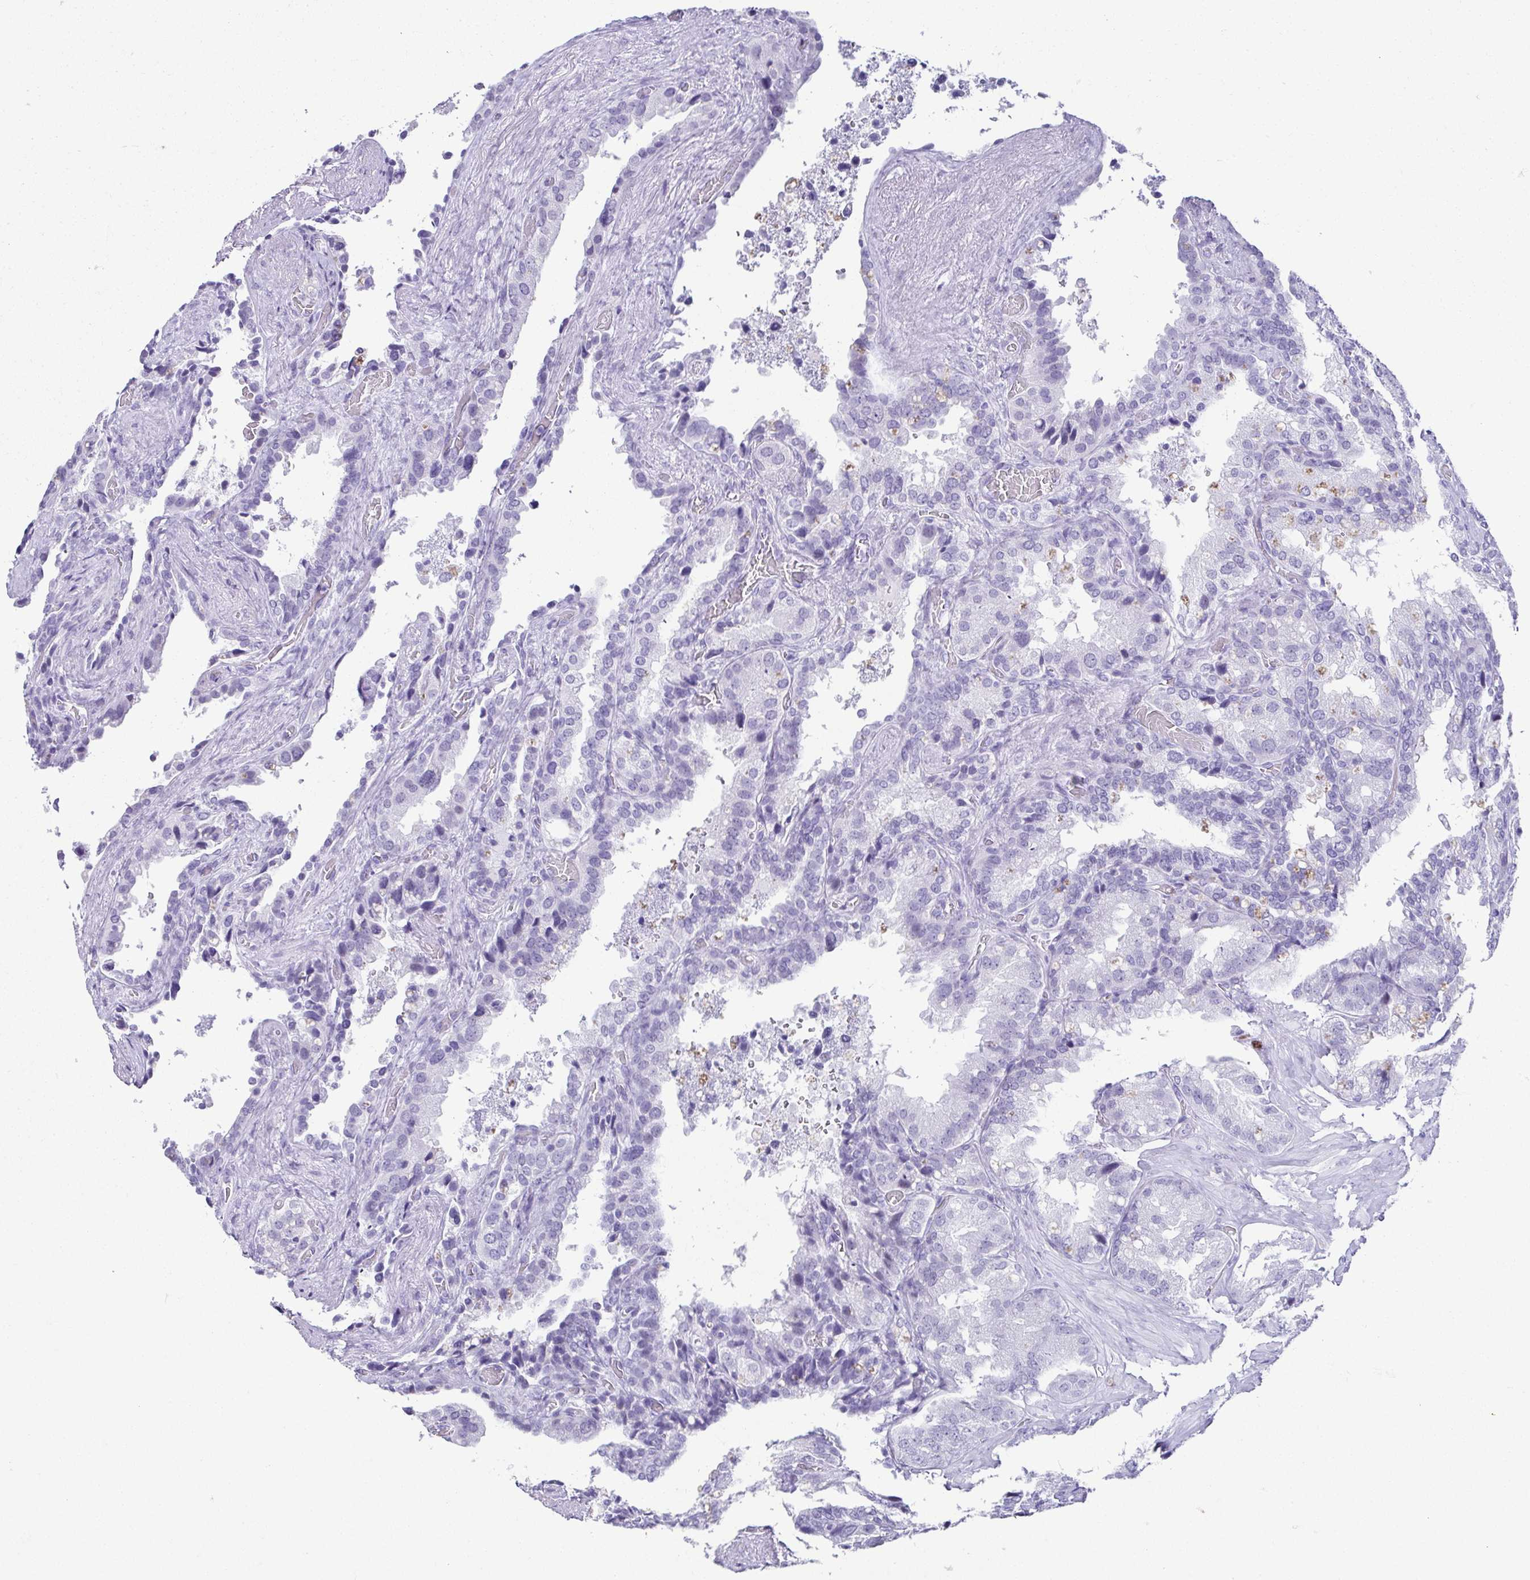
{"staining": {"intensity": "negative", "quantity": "none", "location": "none"}, "tissue": "seminal vesicle", "cell_type": "Glandular cells", "image_type": "normal", "snomed": [{"axis": "morphology", "description": "Normal tissue, NOS"}, {"axis": "topography", "description": "Seminal veicle"}], "caption": "Seminal vesicle stained for a protein using IHC demonstrates no staining glandular cells.", "gene": "ESX1", "patient": {"sex": "male", "age": 60}}